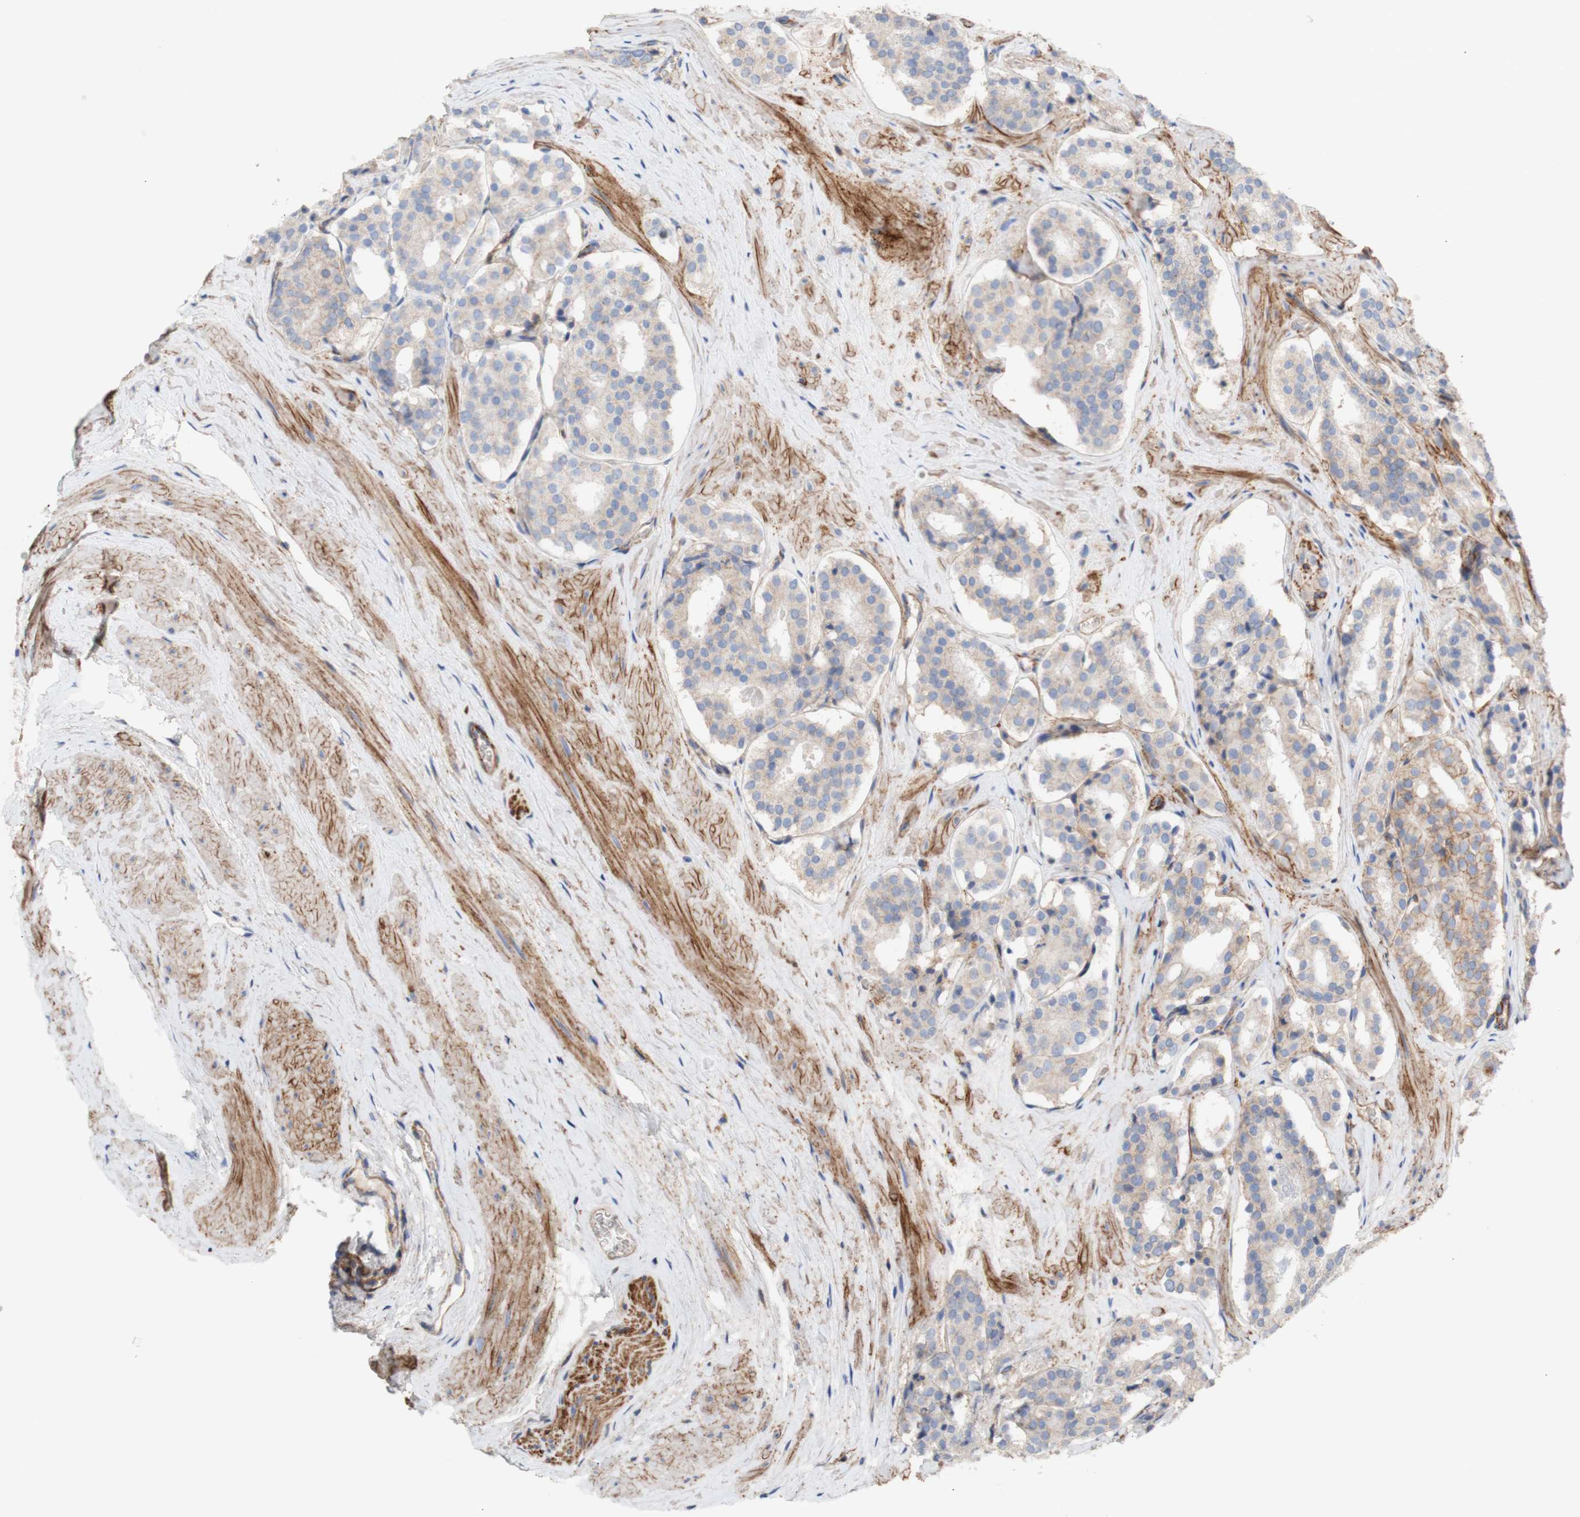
{"staining": {"intensity": "weak", "quantity": "25%-75%", "location": "cytoplasmic/membranous"}, "tissue": "prostate cancer", "cell_type": "Tumor cells", "image_type": "cancer", "snomed": [{"axis": "morphology", "description": "Adenocarcinoma, High grade"}, {"axis": "topography", "description": "Prostate"}], "caption": "An IHC image of neoplastic tissue is shown. Protein staining in brown highlights weak cytoplasmic/membranous positivity in prostate high-grade adenocarcinoma within tumor cells.", "gene": "ATP2A3", "patient": {"sex": "male", "age": 60}}